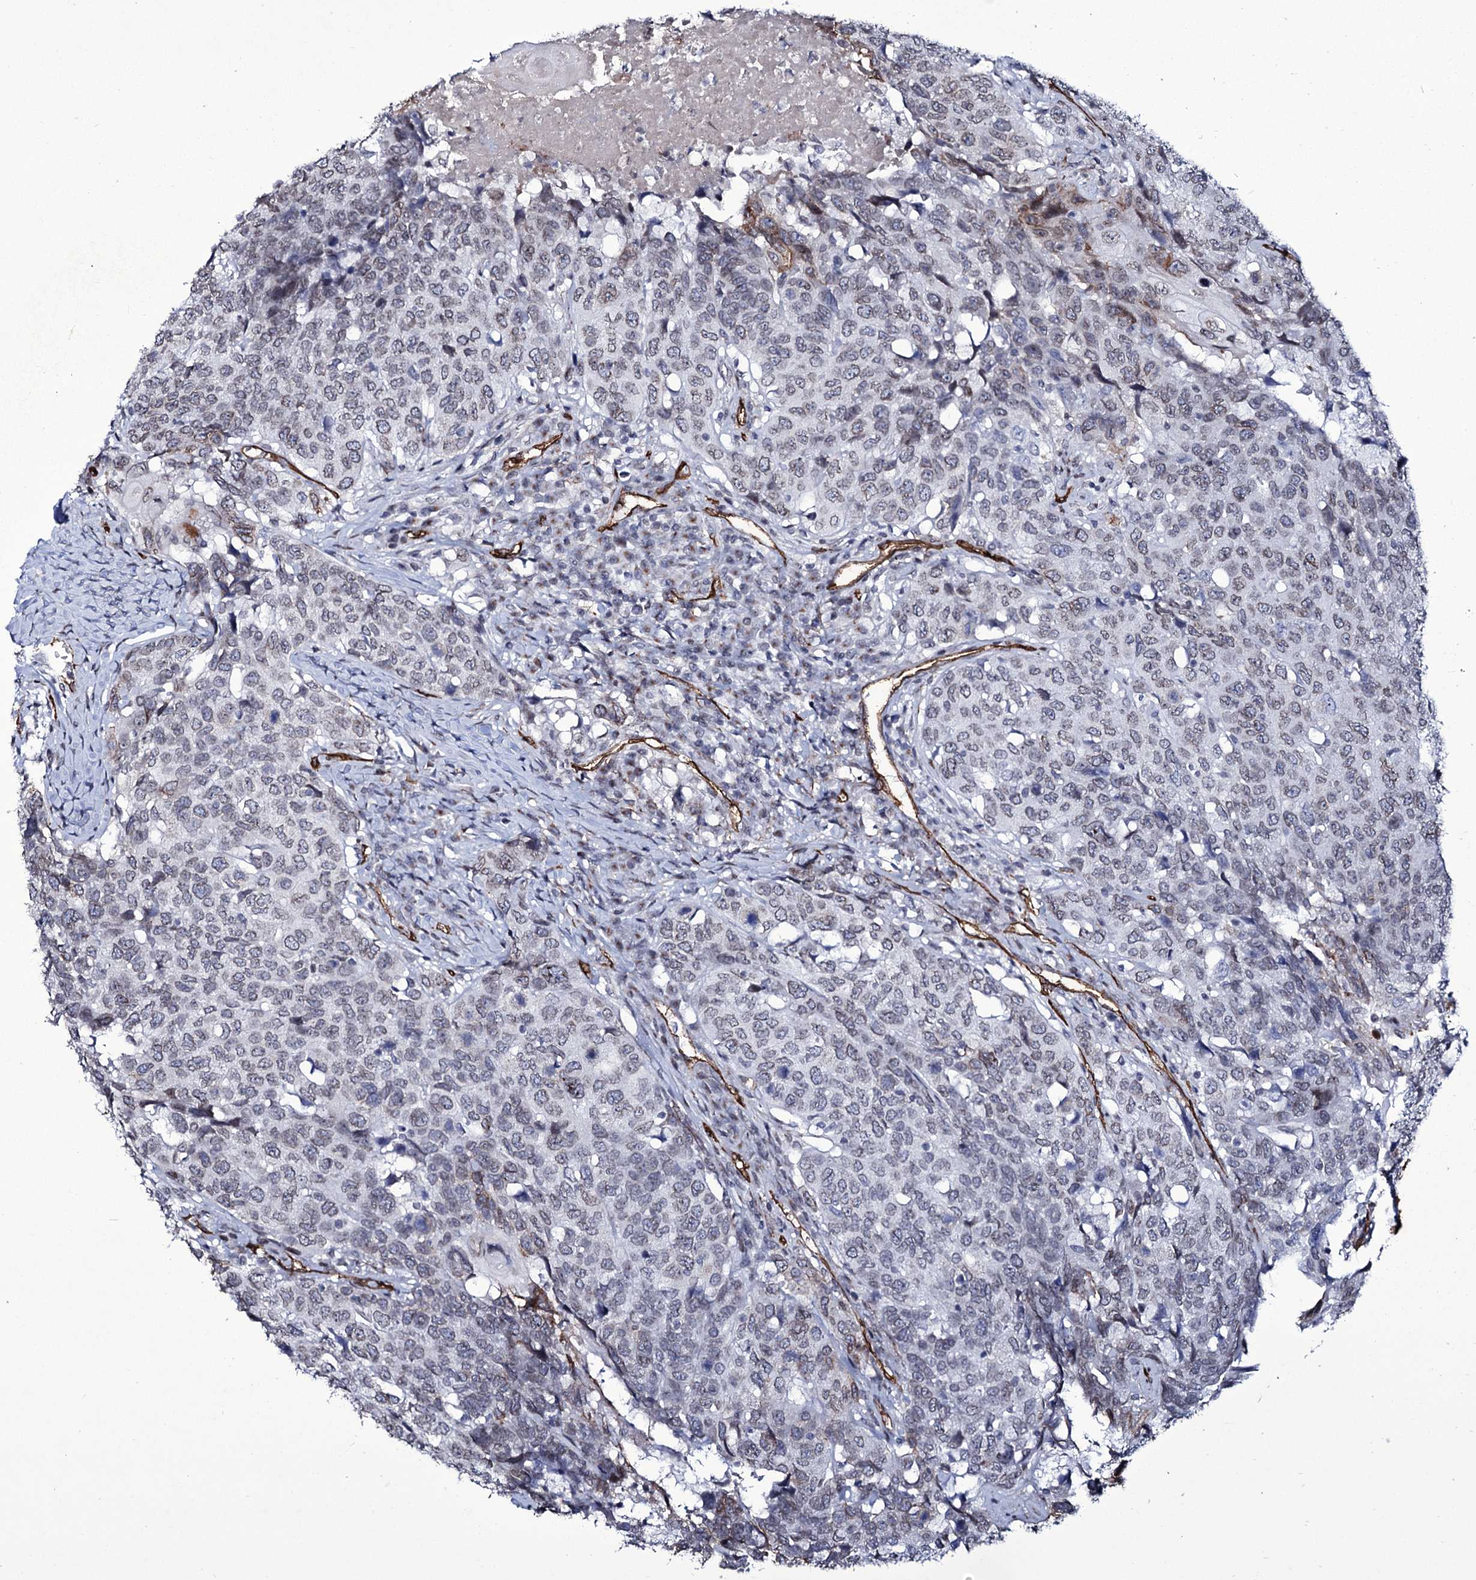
{"staining": {"intensity": "negative", "quantity": "none", "location": "none"}, "tissue": "head and neck cancer", "cell_type": "Tumor cells", "image_type": "cancer", "snomed": [{"axis": "morphology", "description": "Squamous cell carcinoma, NOS"}, {"axis": "topography", "description": "Head-Neck"}], "caption": "This is a histopathology image of IHC staining of squamous cell carcinoma (head and neck), which shows no staining in tumor cells.", "gene": "ZC3H12C", "patient": {"sex": "male", "age": 66}}